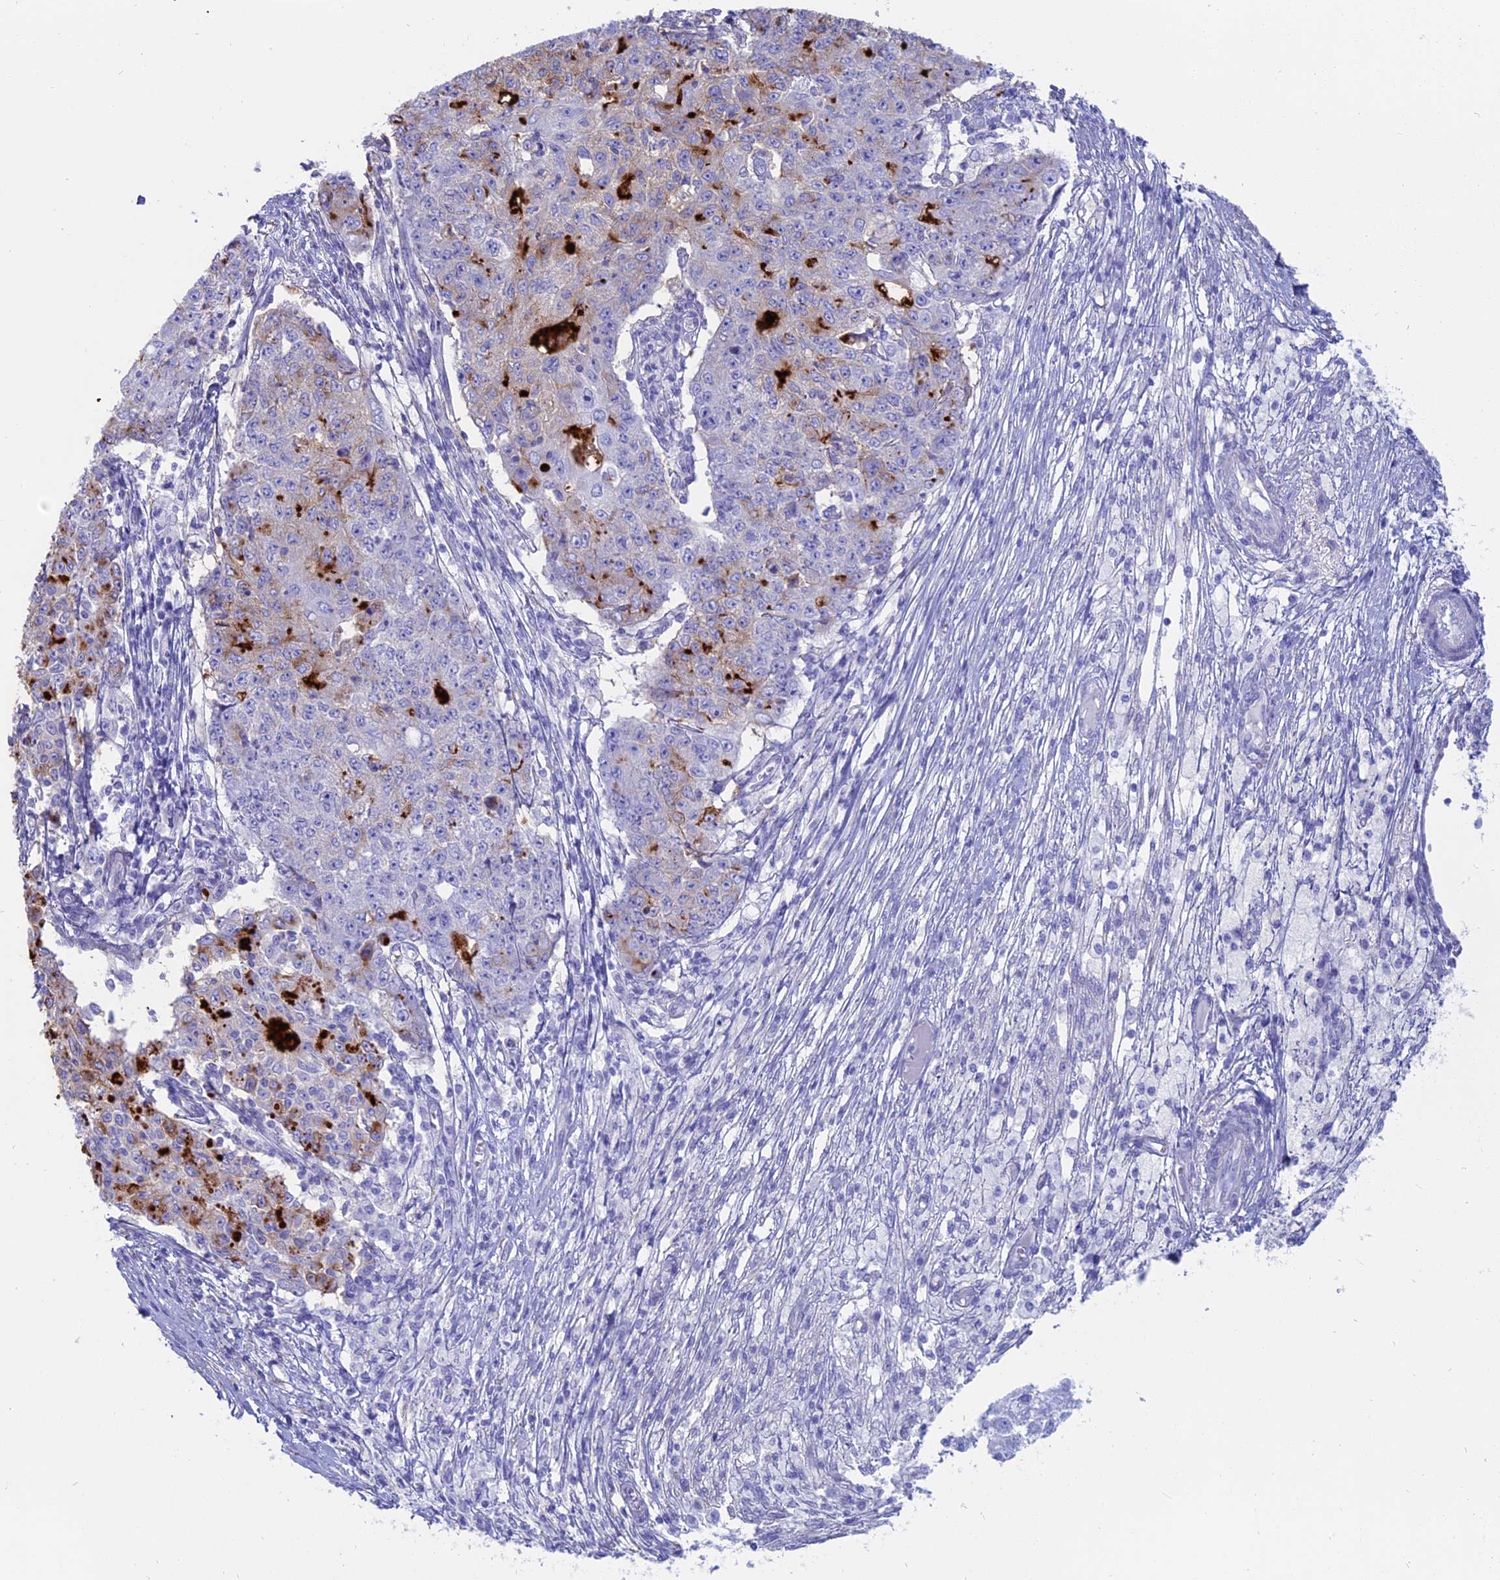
{"staining": {"intensity": "moderate", "quantity": "<25%", "location": "cytoplasmic/membranous"}, "tissue": "ovarian cancer", "cell_type": "Tumor cells", "image_type": "cancer", "snomed": [{"axis": "morphology", "description": "Carcinoma, endometroid"}, {"axis": "topography", "description": "Ovary"}], "caption": "High-power microscopy captured an immunohistochemistry (IHC) photomicrograph of ovarian cancer (endometroid carcinoma), revealing moderate cytoplasmic/membranous staining in about <25% of tumor cells.", "gene": "OR2AE1", "patient": {"sex": "female", "age": 42}}